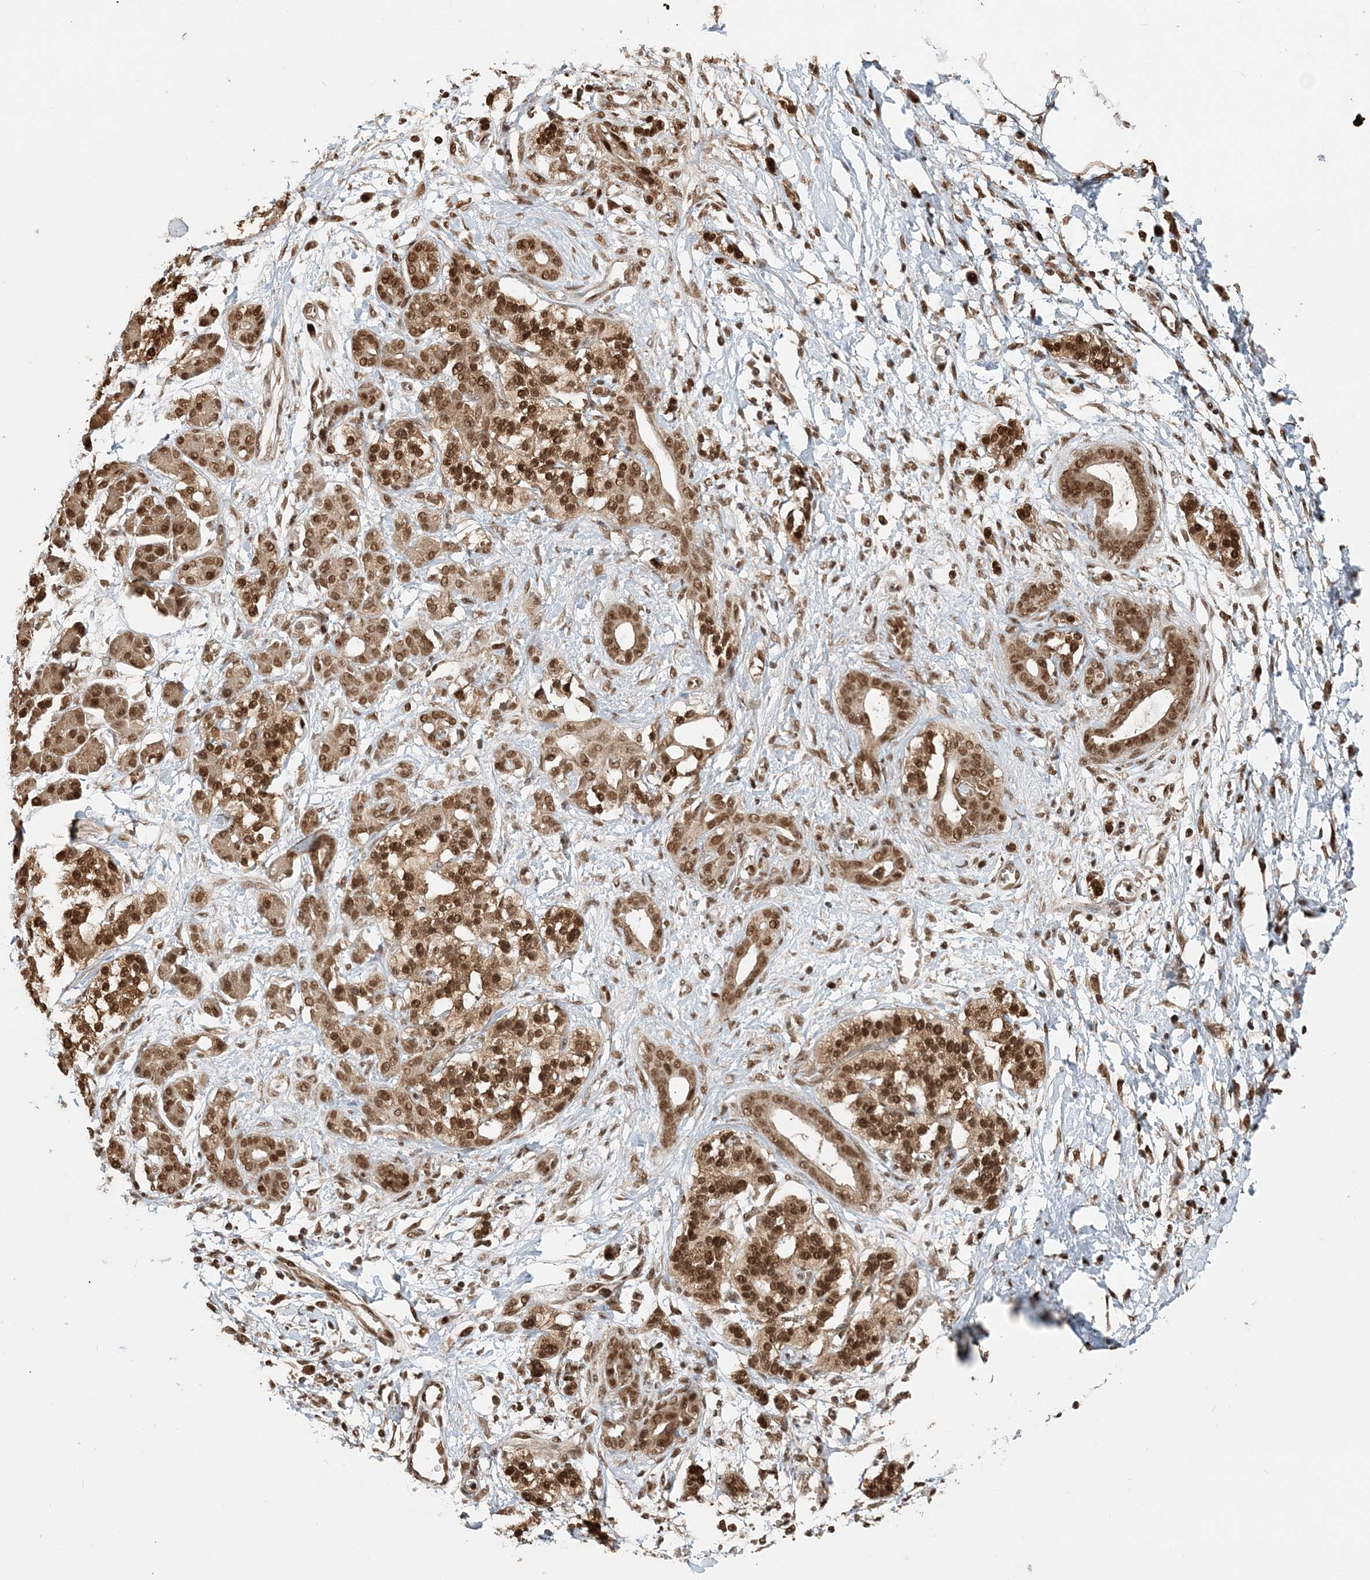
{"staining": {"intensity": "strong", "quantity": ">75%", "location": "nuclear"}, "tissue": "soft tissue", "cell_type": "Fibroblasts", "image_type": "normal", "snomed": [{"axis": "morphology", "description": "Normal tissue, NOS"}, {"axis": "morphology", "description": "Adenocarcinoma, NOS"}, {"axis": "topography", "description": "Pancreas"}, {"axis": "topography", "description": "Peripheral nerve tissue"}], "caption": "The histopathology image demonstrates immunohistochemical staining of unremarkable soft tissue. There is strong nuclear staining is identified in approximately >75% of fibroblasts. The protein of interest is shown in brown color, while the nuclei are stained blue.", "gene": "ARHGAP35", "patient": {"sex": "male", "age": 59}}